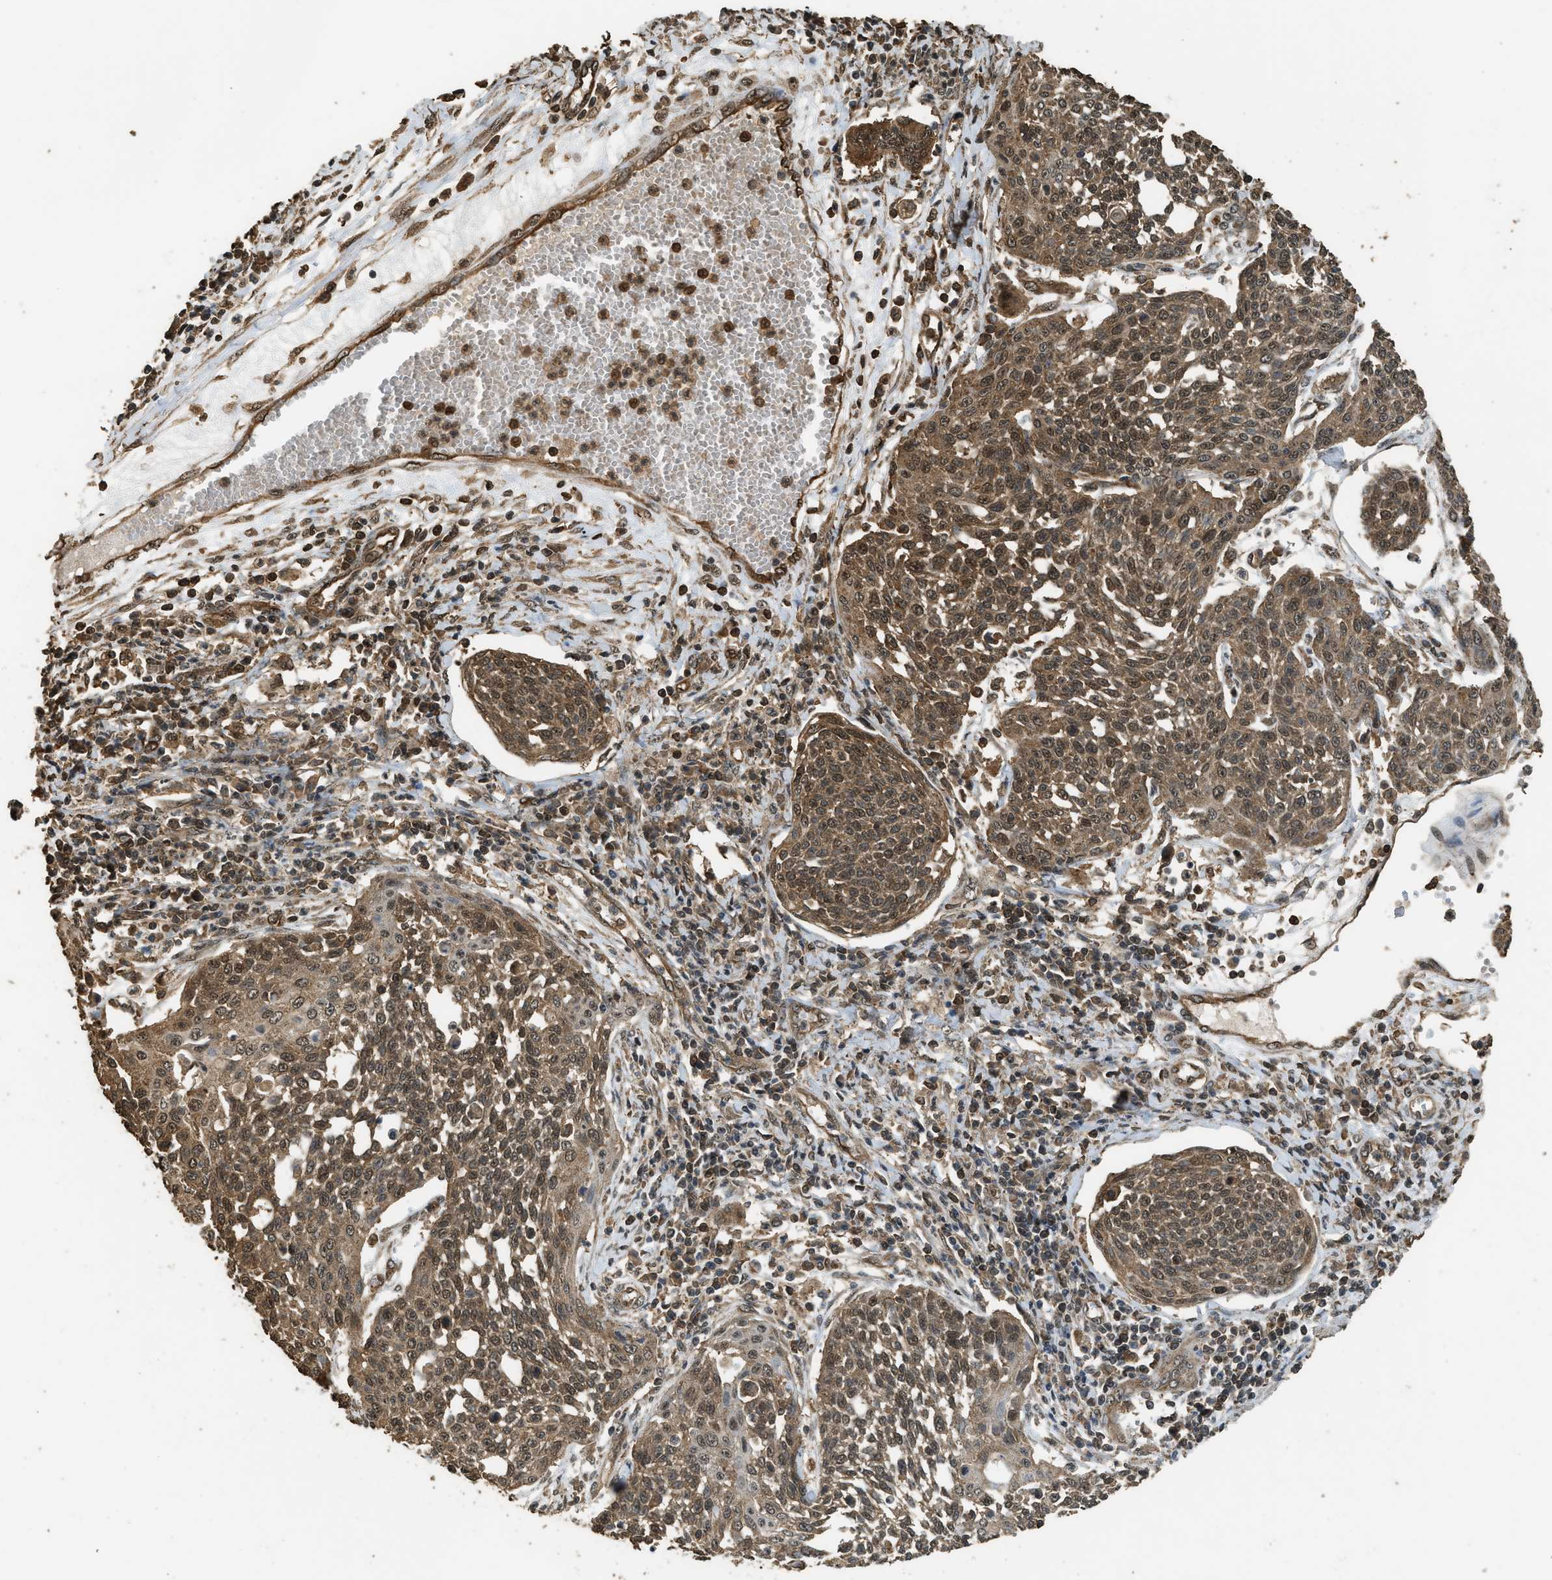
{"staining": {"intensity": "moderate", "quantity": ">75%", "location": "cytoplasmic/membranous,nuclear"}, "tissue": "cervical cancer", "cell_type": "Tumor cells", "image_type": "cancer", "snomed": [{"axis": "morphology", "description": "Squamous cell carcinoma, NOS"}, {"axis": "topography", "description": "Cervix"}], "caption": "IHC staining of cervical cancer, which displays medium levels of moderate cytoplasmic/membranous and nuclear positivity in approximately >75% of tumor cells indicating moderate cytoplasmic/membranous and nuclear protein positivity. The staining was performed using DAB (brown) for protein detection and nuclei were counterstained in hematoxylin (blue).", "gene": "MYBL2", "patient": {"sex": "female", "age": 34}}